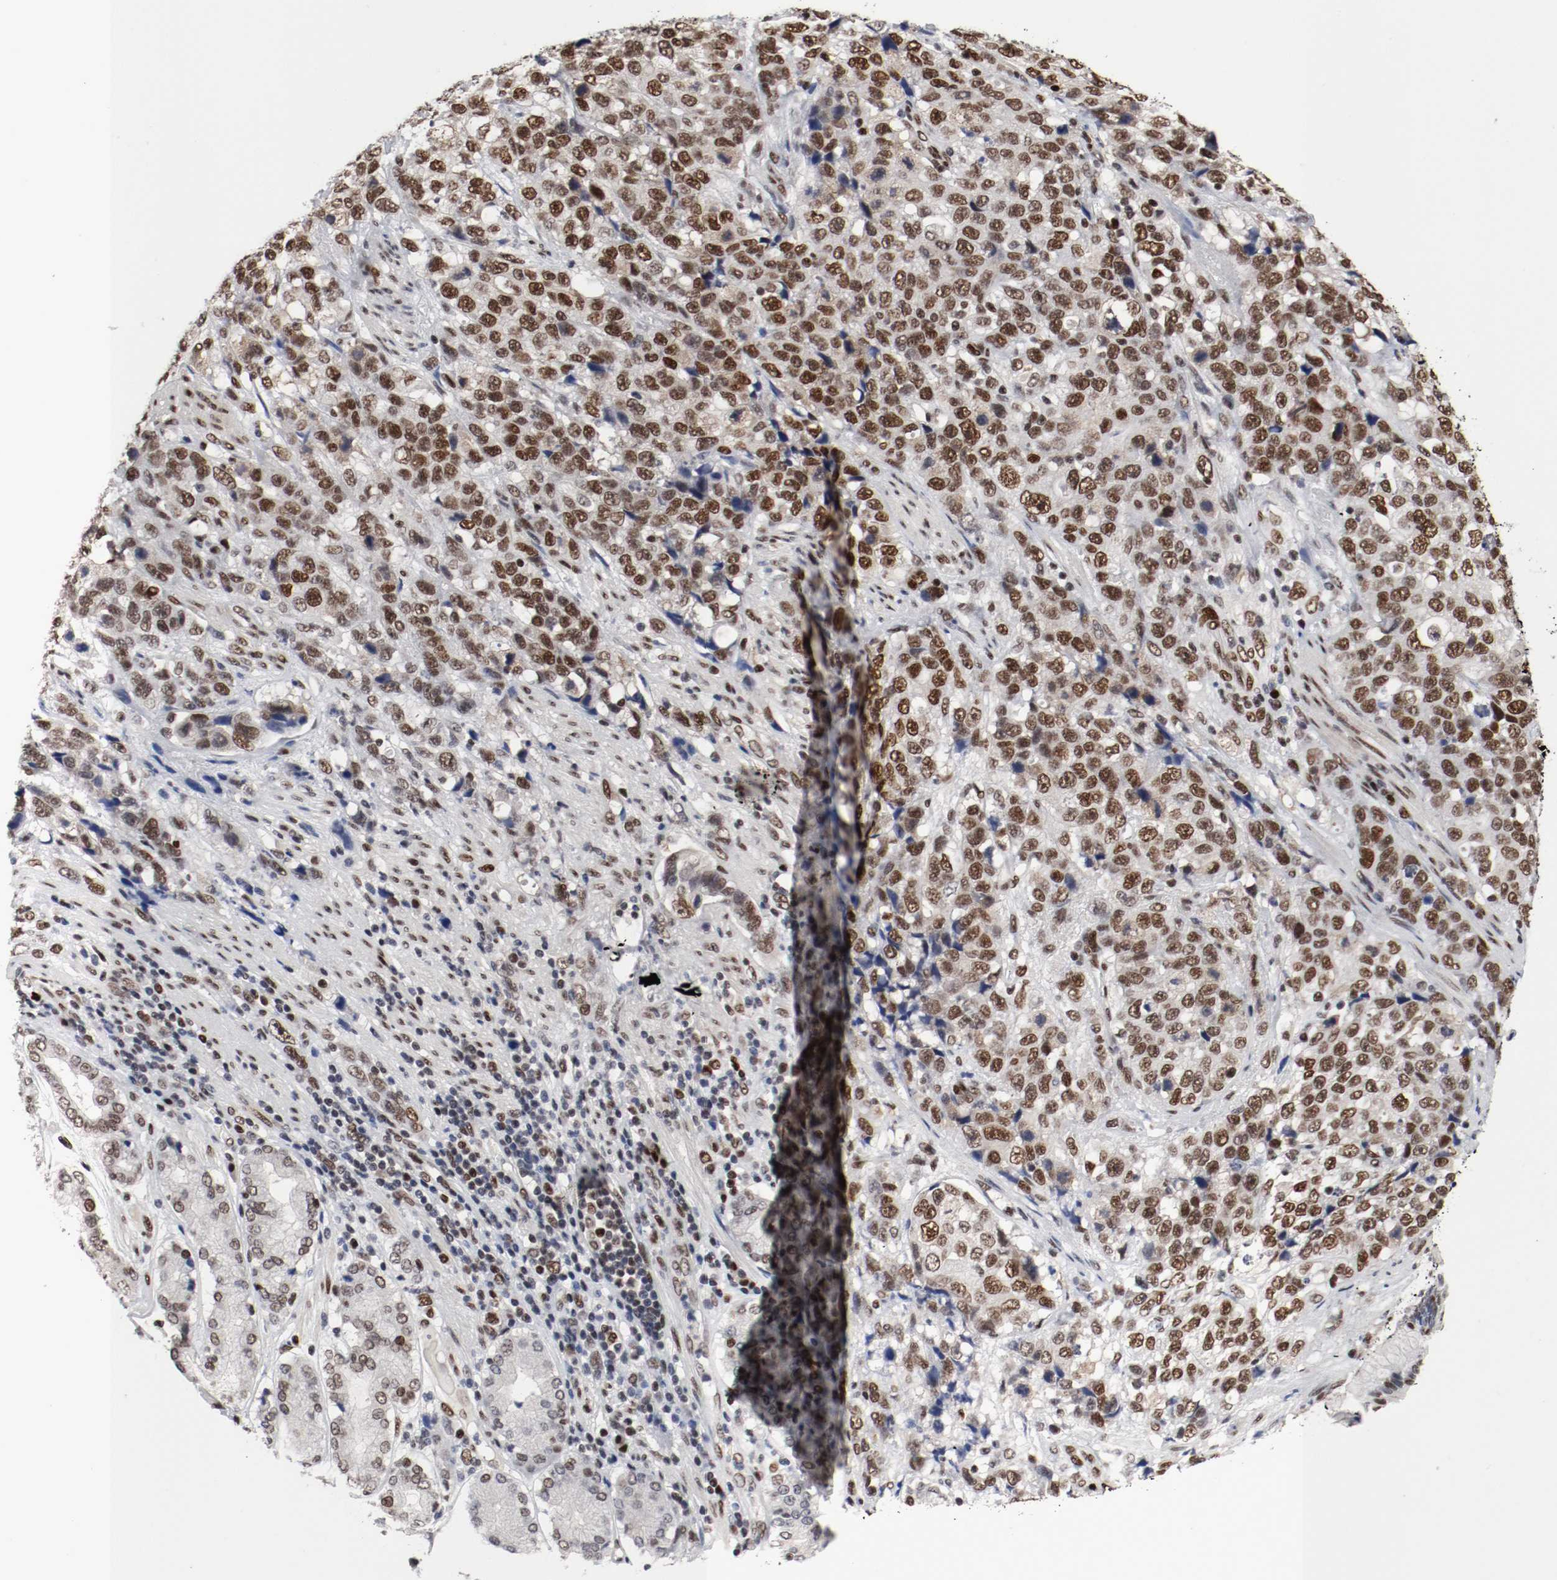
{"staining": {"intensity": "strong", "quantity": ">75%", "location": "nuclear"}, "tissue": "stomach cancer", "cell_type": "Tumor cells", "image_type": "cancer", "snomed": [{"axis": "morphology", "description": "Normal tissue, NOS"}, {"axis": "morphology", "description": "Adenocarcinoma, NOS"}, {"axis": "topography", "description": "Stomach"}], "caption": "A micrograph of human stomach cancer (adenocarcinoma) stained for a protein exhibits strong nuclear brown staining in tumor cells. (Stains: DAB (3,3'-diaminobenzidine) in brown, nuclei in blue, Microscopy: brightfield microscopy at high magnification).", "gene": "MEF2D", "patient": {"sex": "male", "age": 48}}